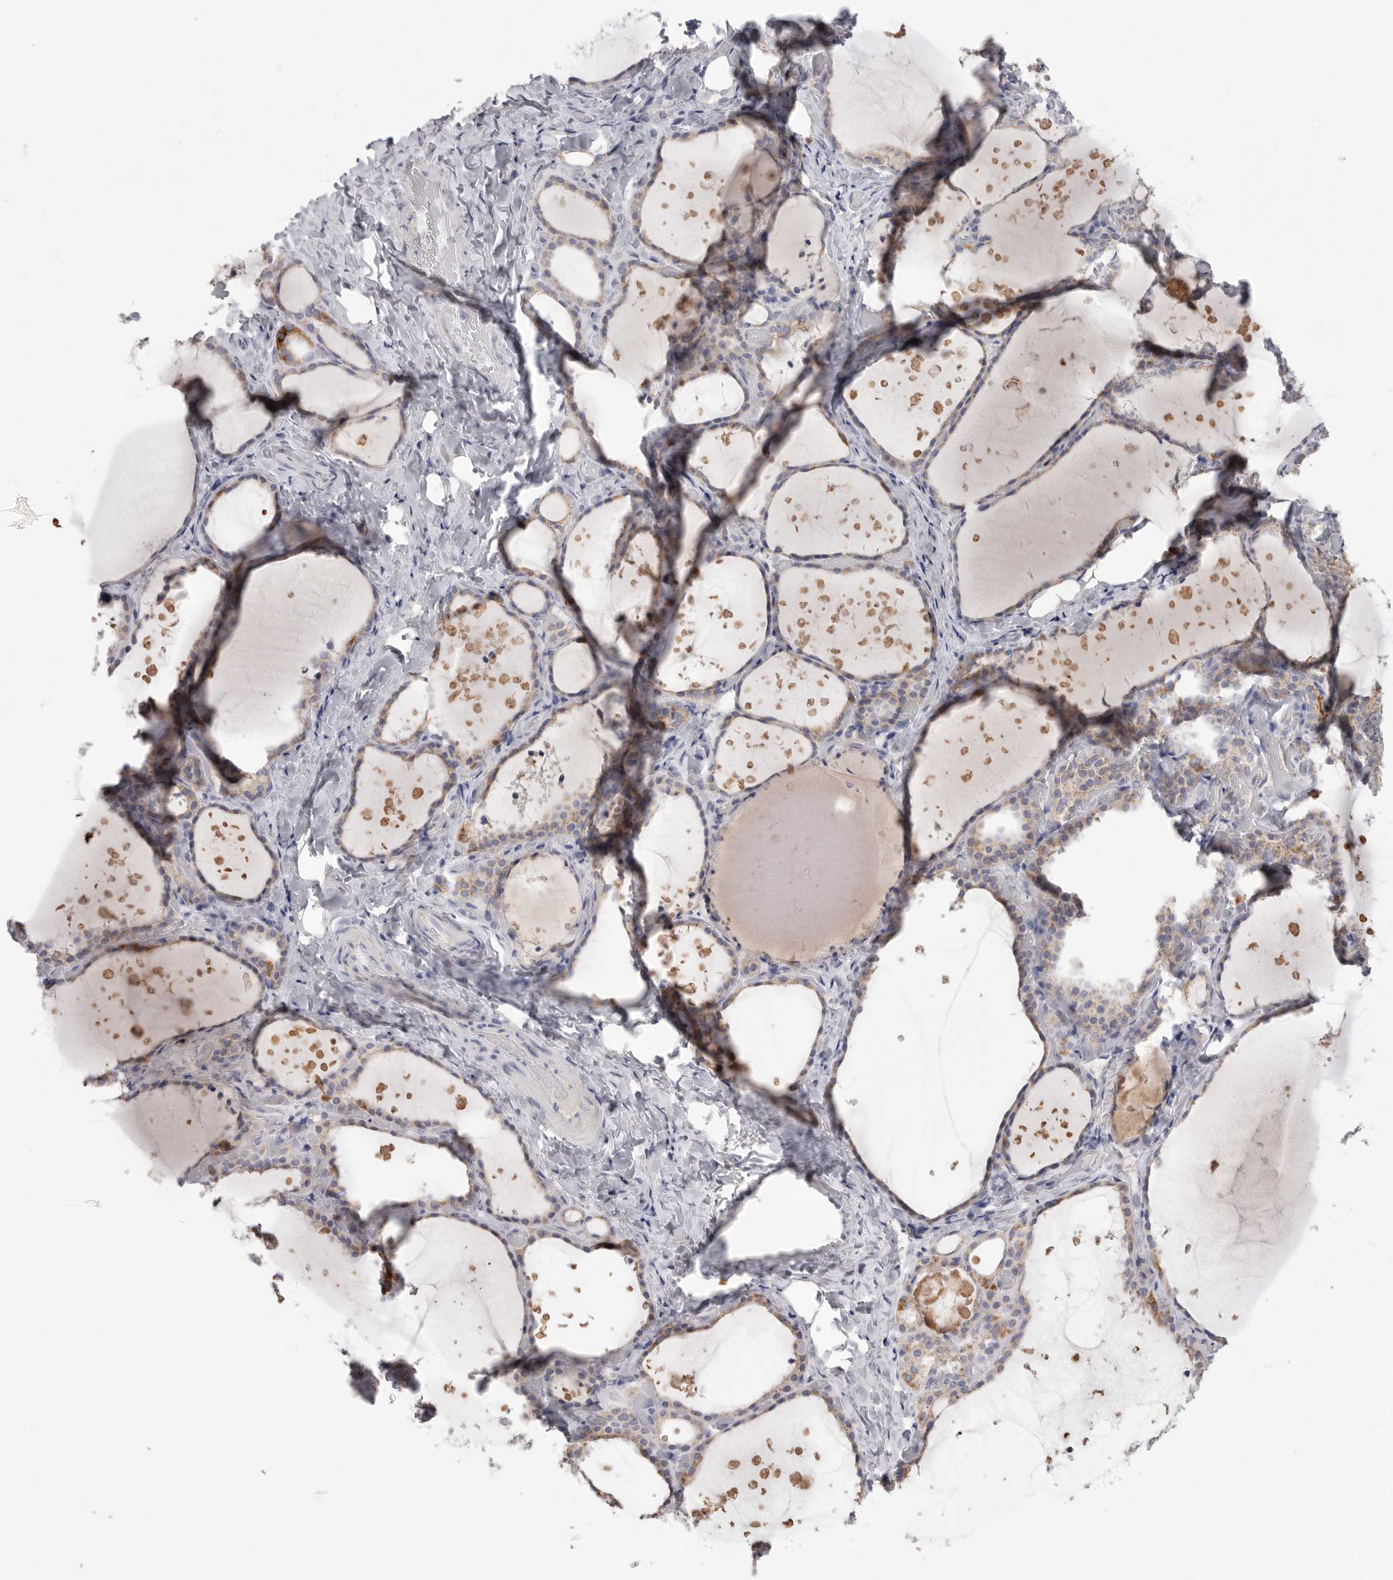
{"staining": {"intensity": "weak", "quantity": "<25%", "location": "cytoplasmic/membranous"}, "tissue": "thyroid gland", "cell_type": "Glandular cells", "image_type": "normal", "snomed": [{"axis": "morphology", "description": "Normal tissue, NOS"}, {"axis": "topography", "description": "Thyroid gland"}], "caption": "High power microscopy image of an immunohistochemistry (IHC) micrograph of normal thyroid gland, revealing no significant staining in glandular cells.", "gene": "VDAC3", "patient": {"sex": "female", "age": 44}}